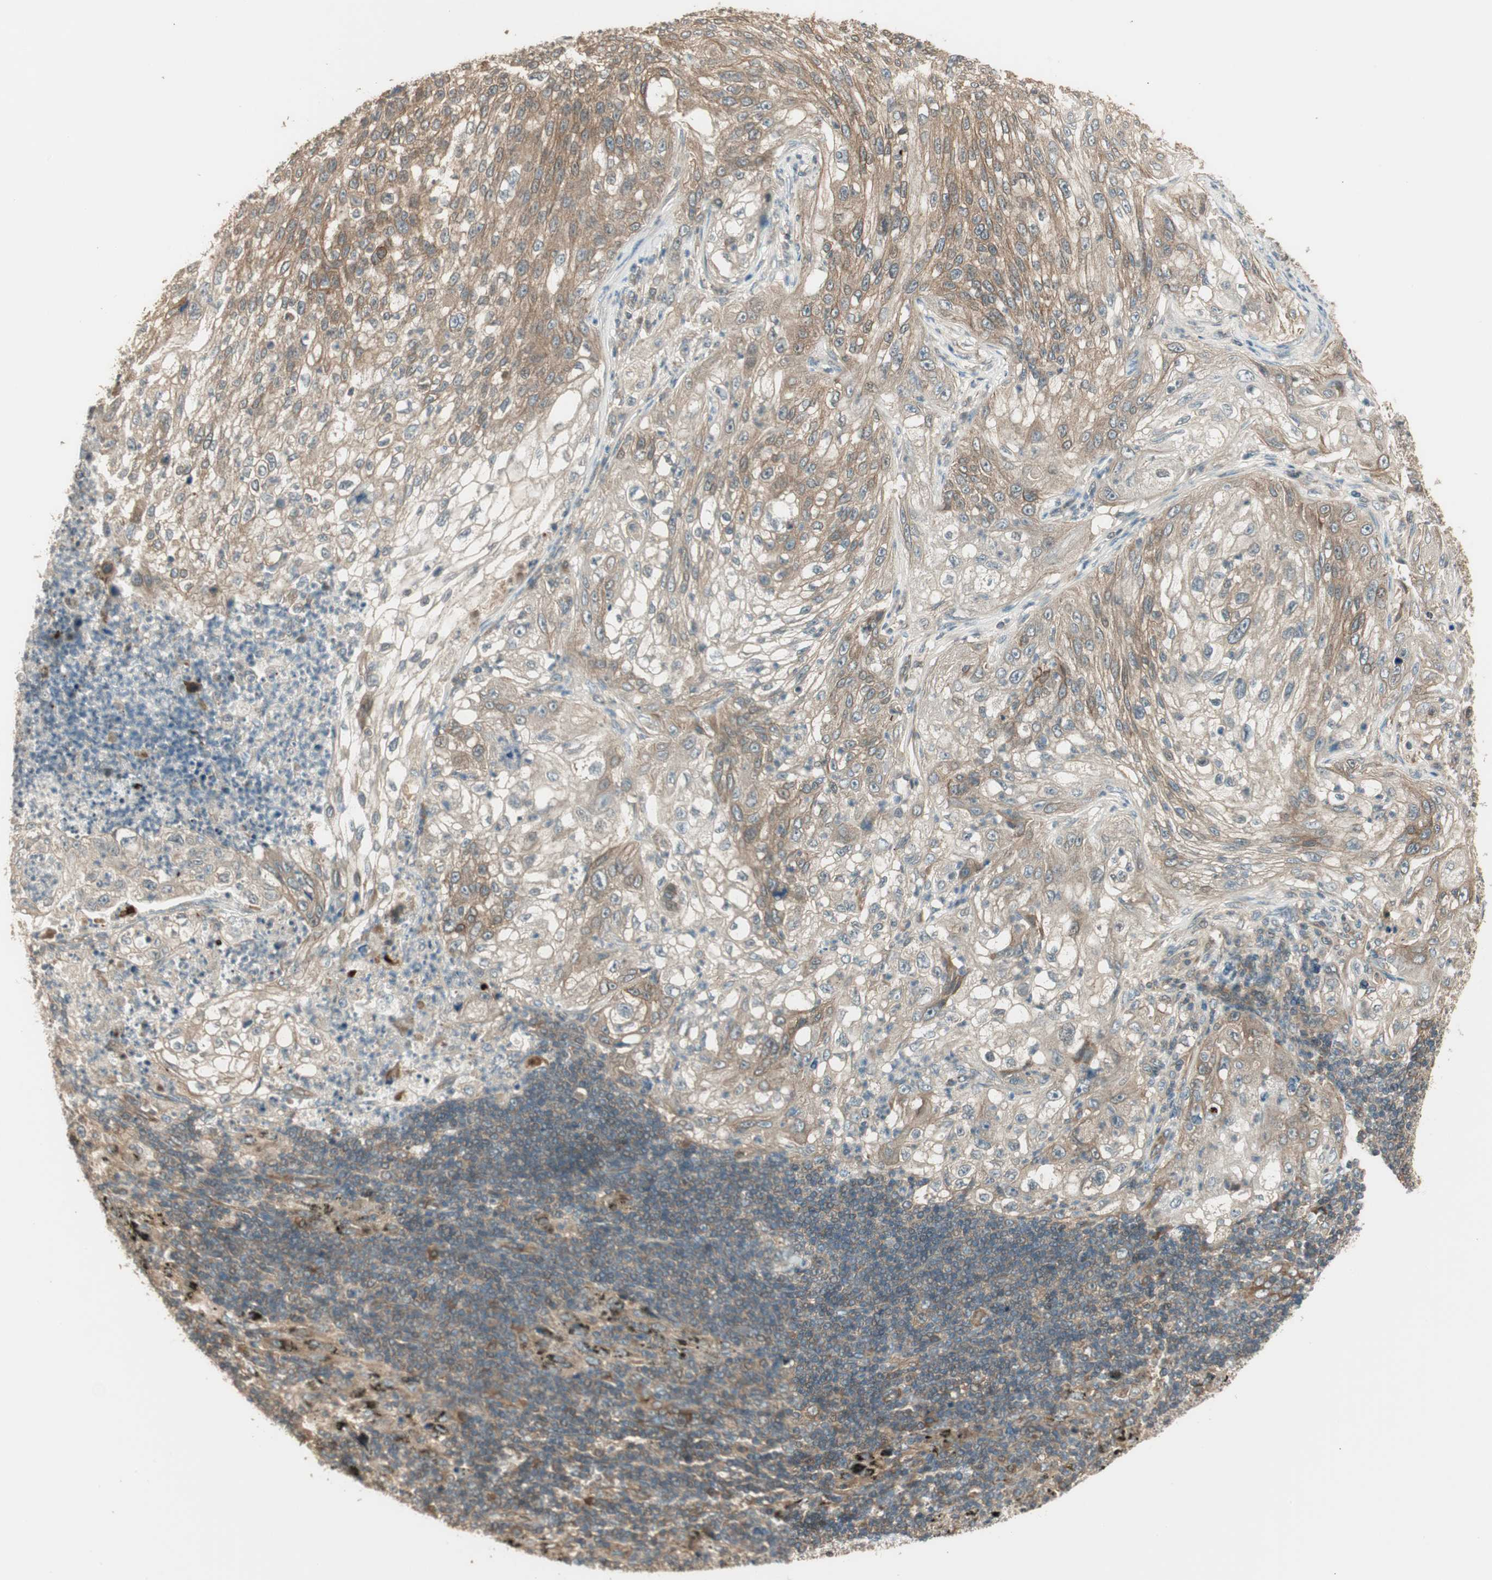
{"staining": {"intensity": "moderate", "quantity": "25%-75%", "location": "cytoplasmic/membranous"}, "tissue": "lung cancer", "cell_type": "Tumor cells", "image_type": "cancer", "snomed": [{"axis": "morphology", "description": "Inflammation, NOS"}, {"axis": "morphology", "description": "Squamous cell carcinoma, NOS"}, {"axis": "topography", "description": "Lymph node"}, {"axis": "topography", "description": "Soft tissue"}, {"axis": "topography", "description": "Lung"}], "caption": "A brown stain shows moderate cytoplasmic/membranous staining of a protein in human lung cancer tumor cells.", "gene": "PFDN5", "patient": {"sex": "male", "age": 66}}